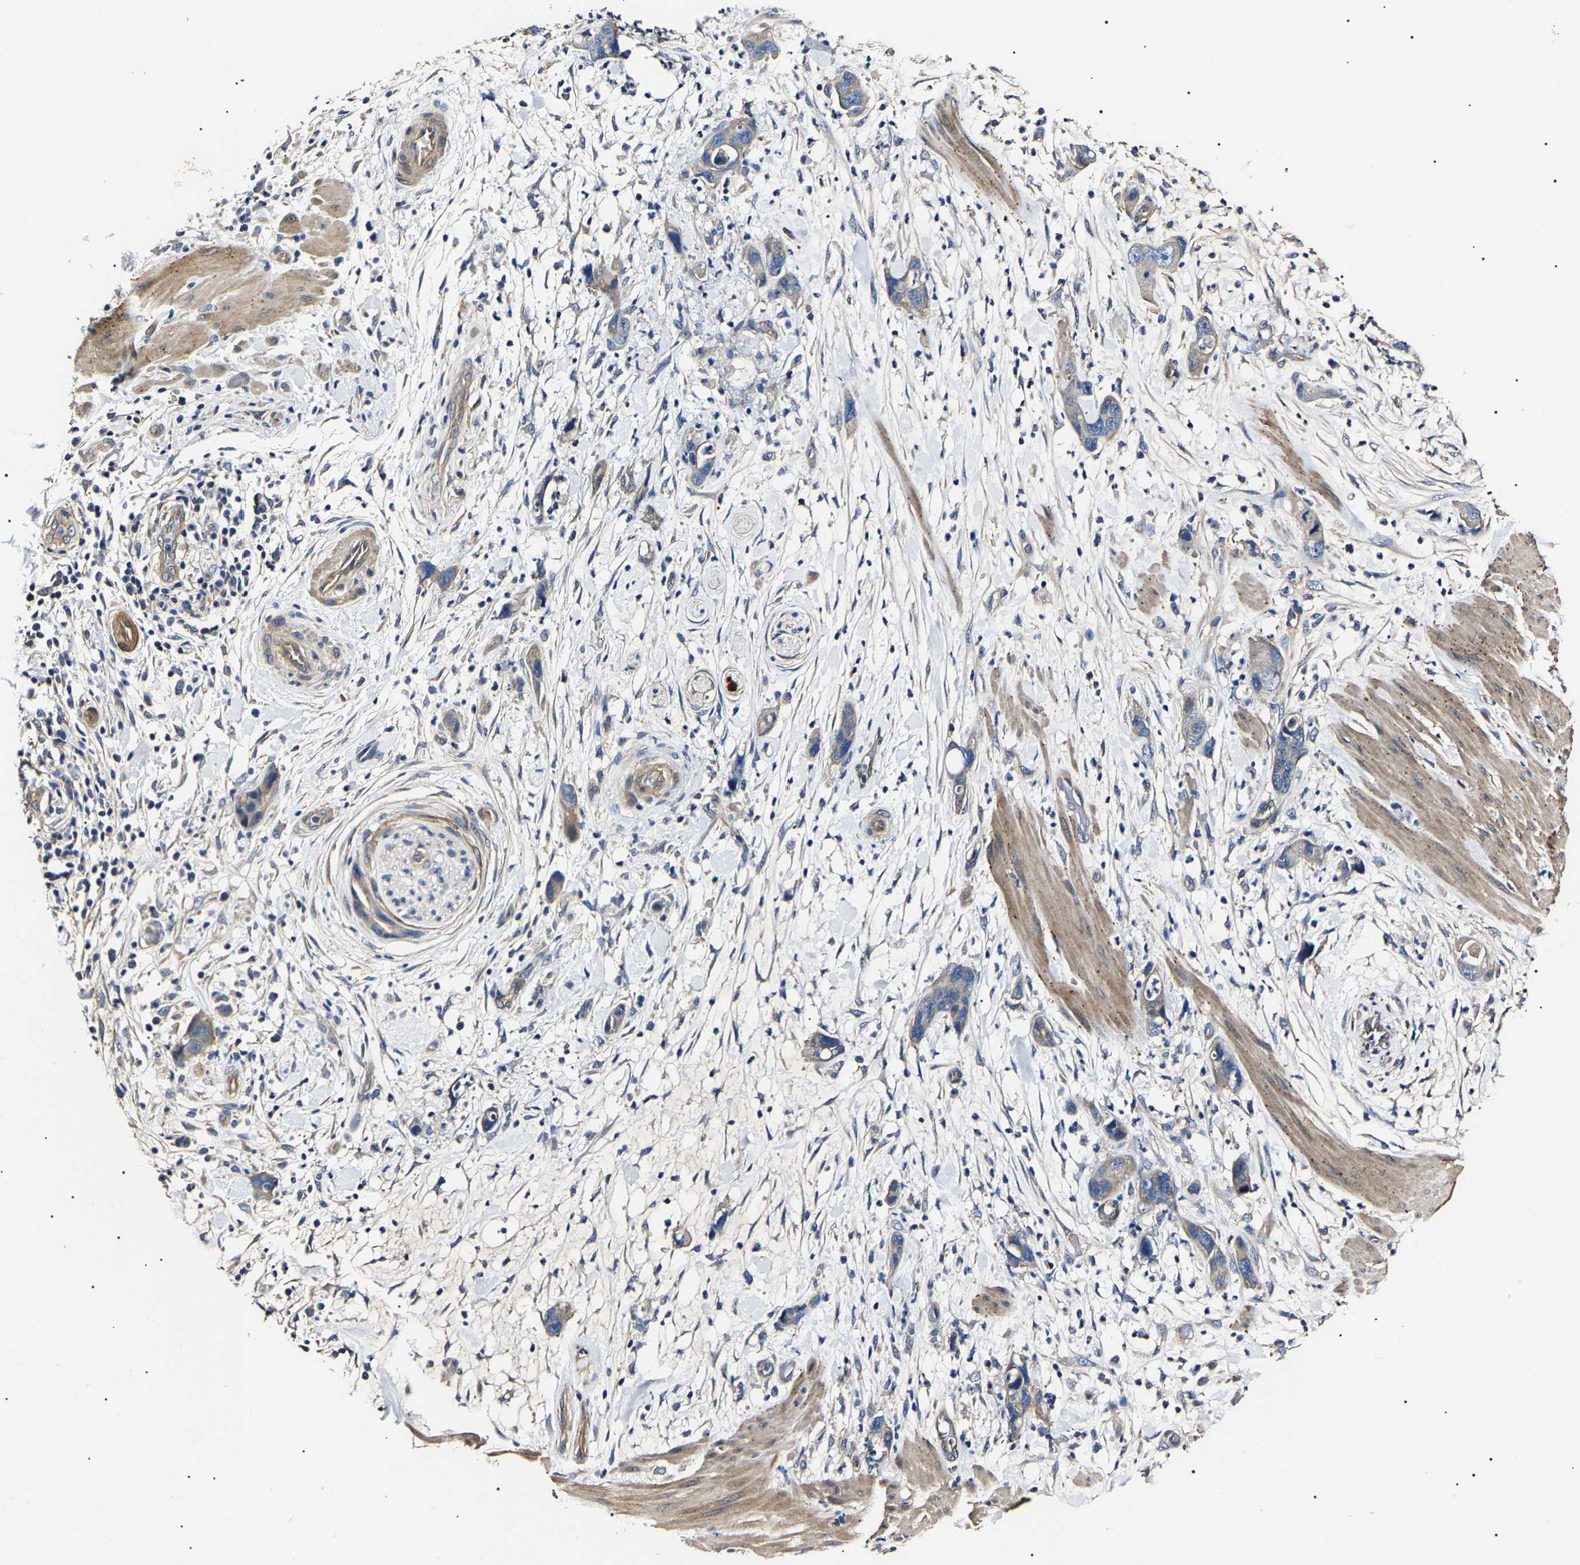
{"staining": {"intensity": "weak", "quantity": "25%-75%", "location": "cytoplasmic/membranous"}, "tissue": "pancreatic cancer", "cell_type": "Tumor cells", "image_type": "cancer", "snomed": [{"axis": "morphology", "description": "Adenocarcinoma, NOS"}, {"axis": "topography", "description": "Pancreas"}], "caption": "A brown stain labels weak cytoplasmic/membranous staining of a protein in human adenocarcinoma (pancreatic) tumor cells.", "gene": "KLHL42", "patient": {"sex": "female", "age": 71}}